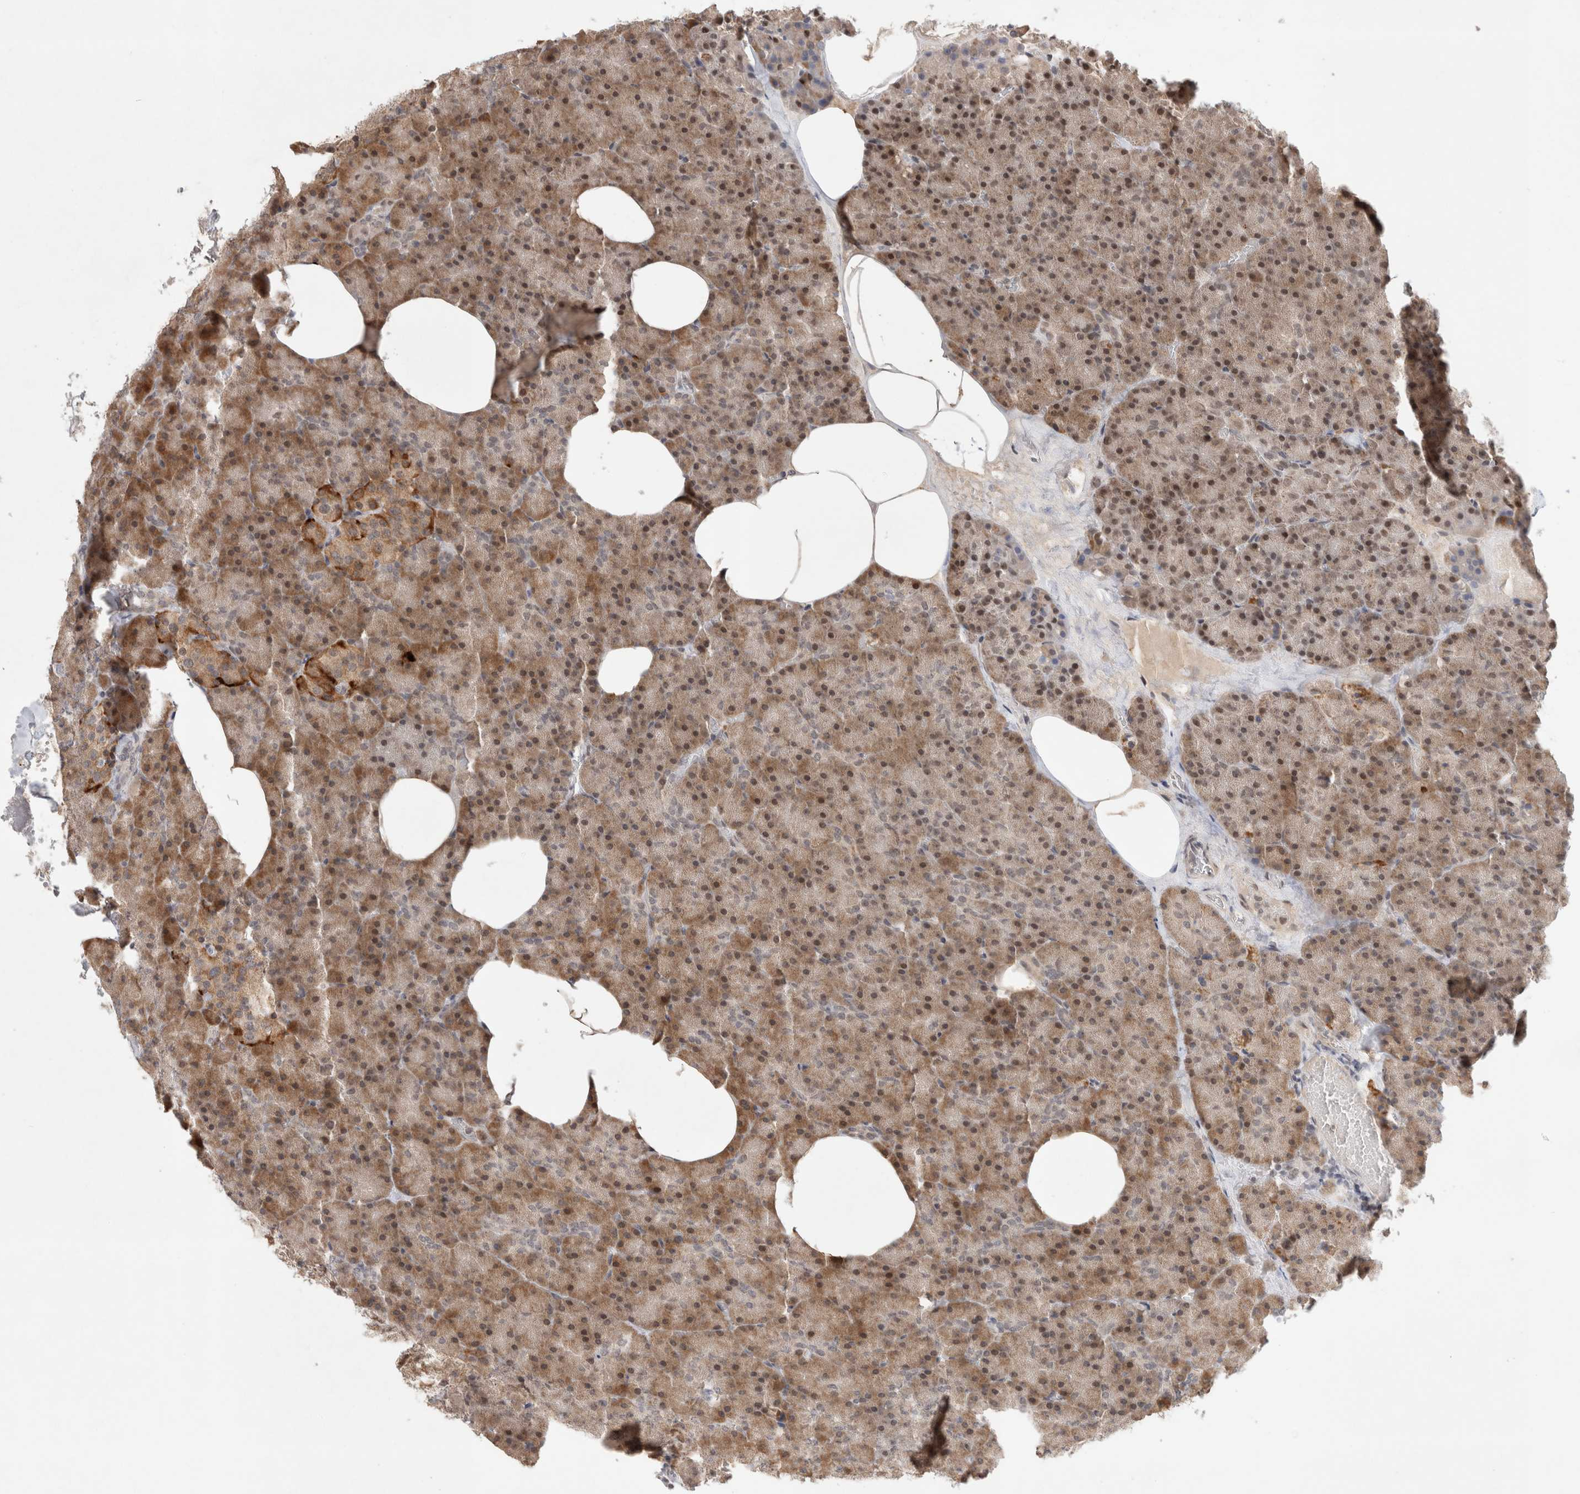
{"staining": {"intensity": "weak", "quantity": ">75%", "location": "cytoplasmic/membranous"}, "tissue": "pancreas", "cell_type": "Exocrine glandular cells", "image_type": "normal", "snomed": [{"axis": "morphology", "description": "Normal tissue, NOS"}, {"axis": "morphology", "description": "Carcinoid, malignant, NOS"}, {"axis": "topography", "description": "Pancreas"}], "caption": "DAB (3,3'-diaminobenzidine) immunohistochemical staining of normal pancreas exhibits weak cytoplasmic/membranous protein positivity in approximately >75% of exocrine glandular cells. (IHC, brightfield microscopy, high magnification).", "gene": "SYDE2", "patient": {"sex": "female", "age": 35}}